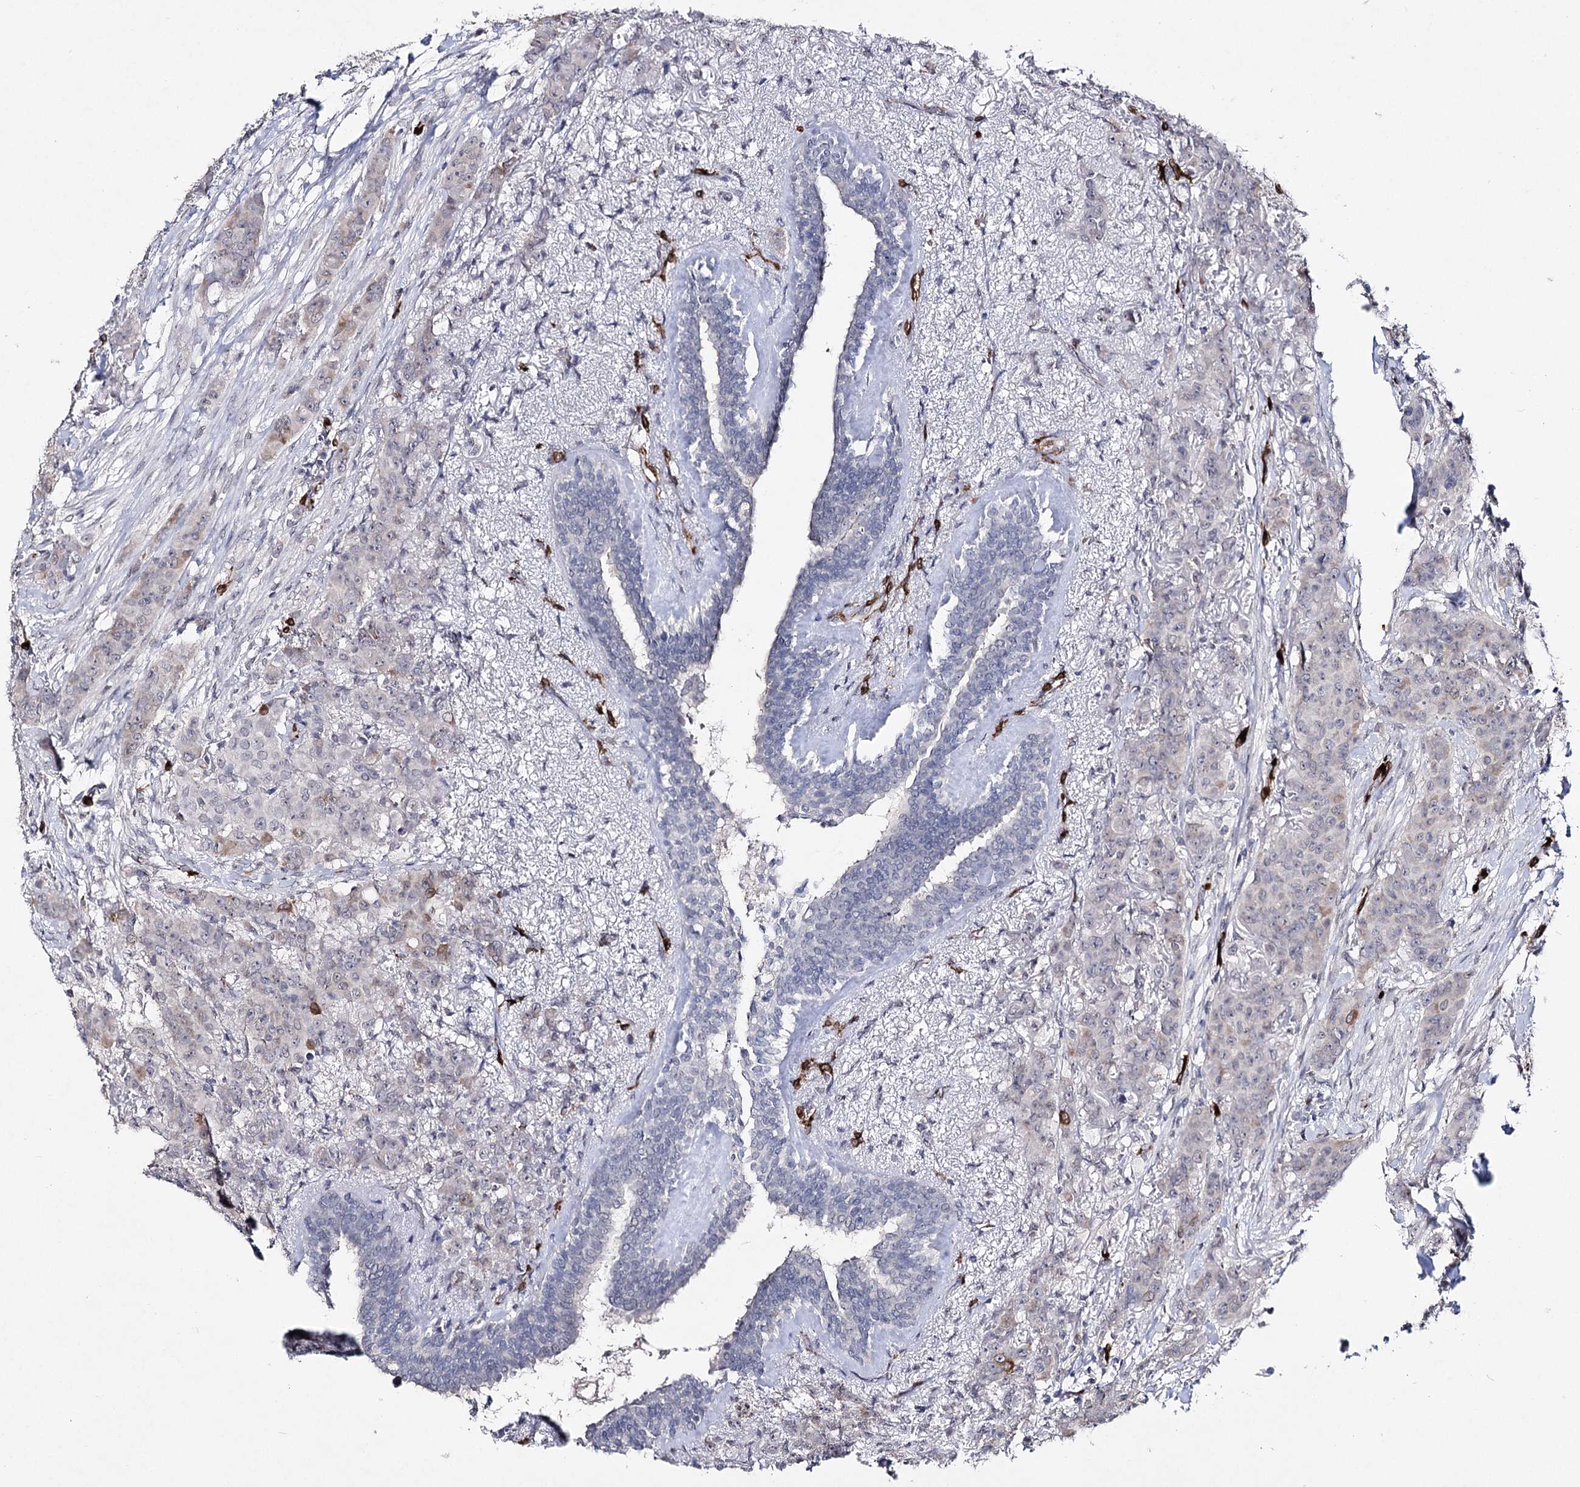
{"staining": {"intensity": "moderate", "quantity": "<25%", "location": "cytoplasmic/membranous"}, "tissue": "breast cancer", "cell_type": "Tumor cells", "image_type": "cancer", "snomed": [{"axis": "morphology", "description": "Duct carcinoma"}, {"axis": "topography", "description": "Breast"}], "caption": "High-magnification brightfield microscopy of breast cancer stained with DAB (brown) and counterstained with hematoxylin (blue). tumor cells exhibit moderate cytoplasmic/membranous positivity is appreciated in about<25% of cells.", "gene": "HSD11B2", "patient": {"sex": "female", "age": 40}}